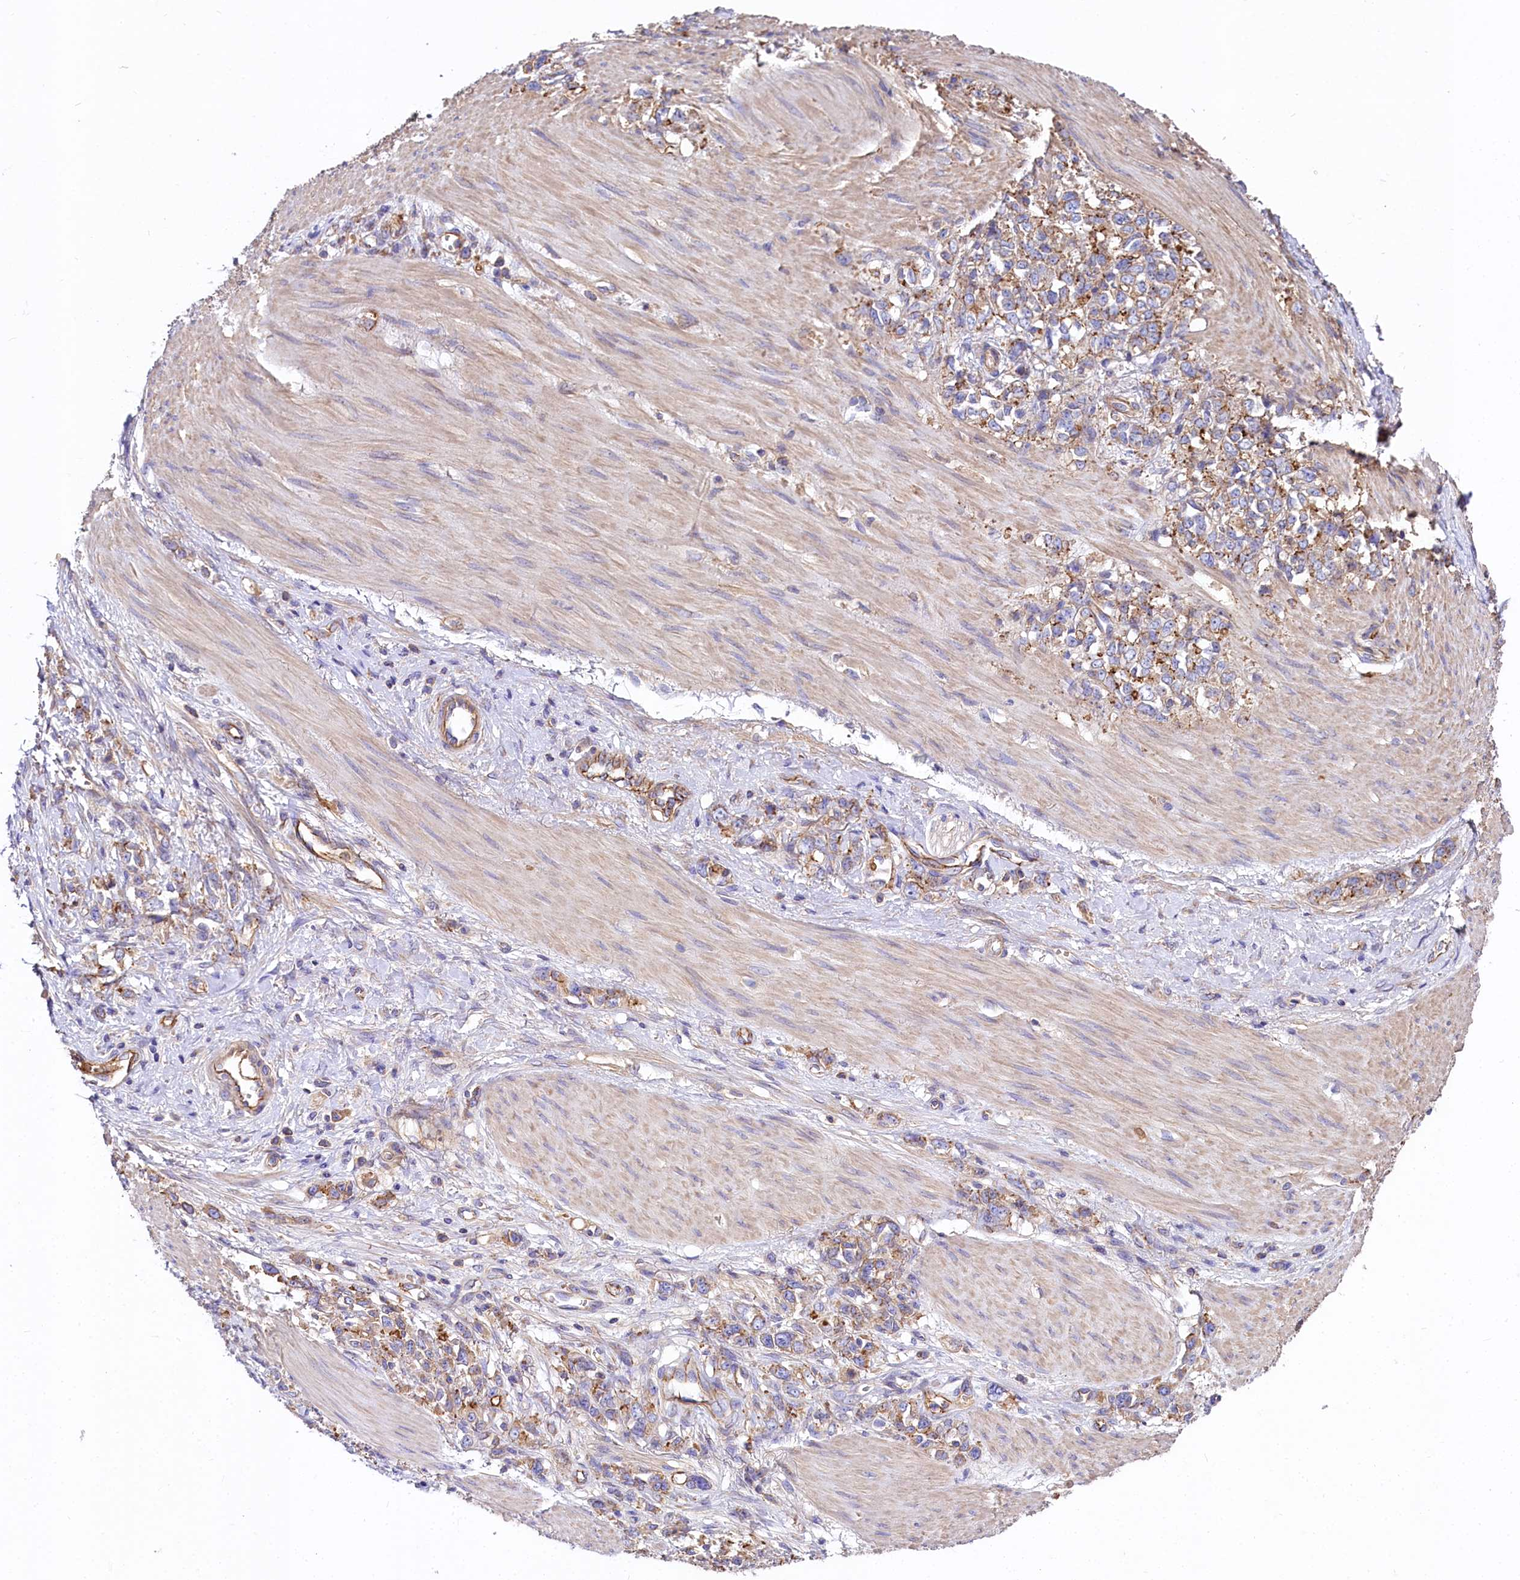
{"staining": {"intensity": "moderate", "quantity": "25%-75%", "location": "cytoplasmic/membranous"}, "tissue": "stomach cancer", "cell_type": "Tumor cells", "image_type": "cancer", "snomed": [{"axis": "morphology", "description": "Adenocarcinoma, NOS"}, {"axis": "topography", "description": "Stomach"}], "caption": "Moderate cytoplasmic/membranous staining is appreciated in about 25%-75% of tumor cells in stomach cancer.", "gene": "FCHSD2", "patient": {"sex": "female", "age": 76}}